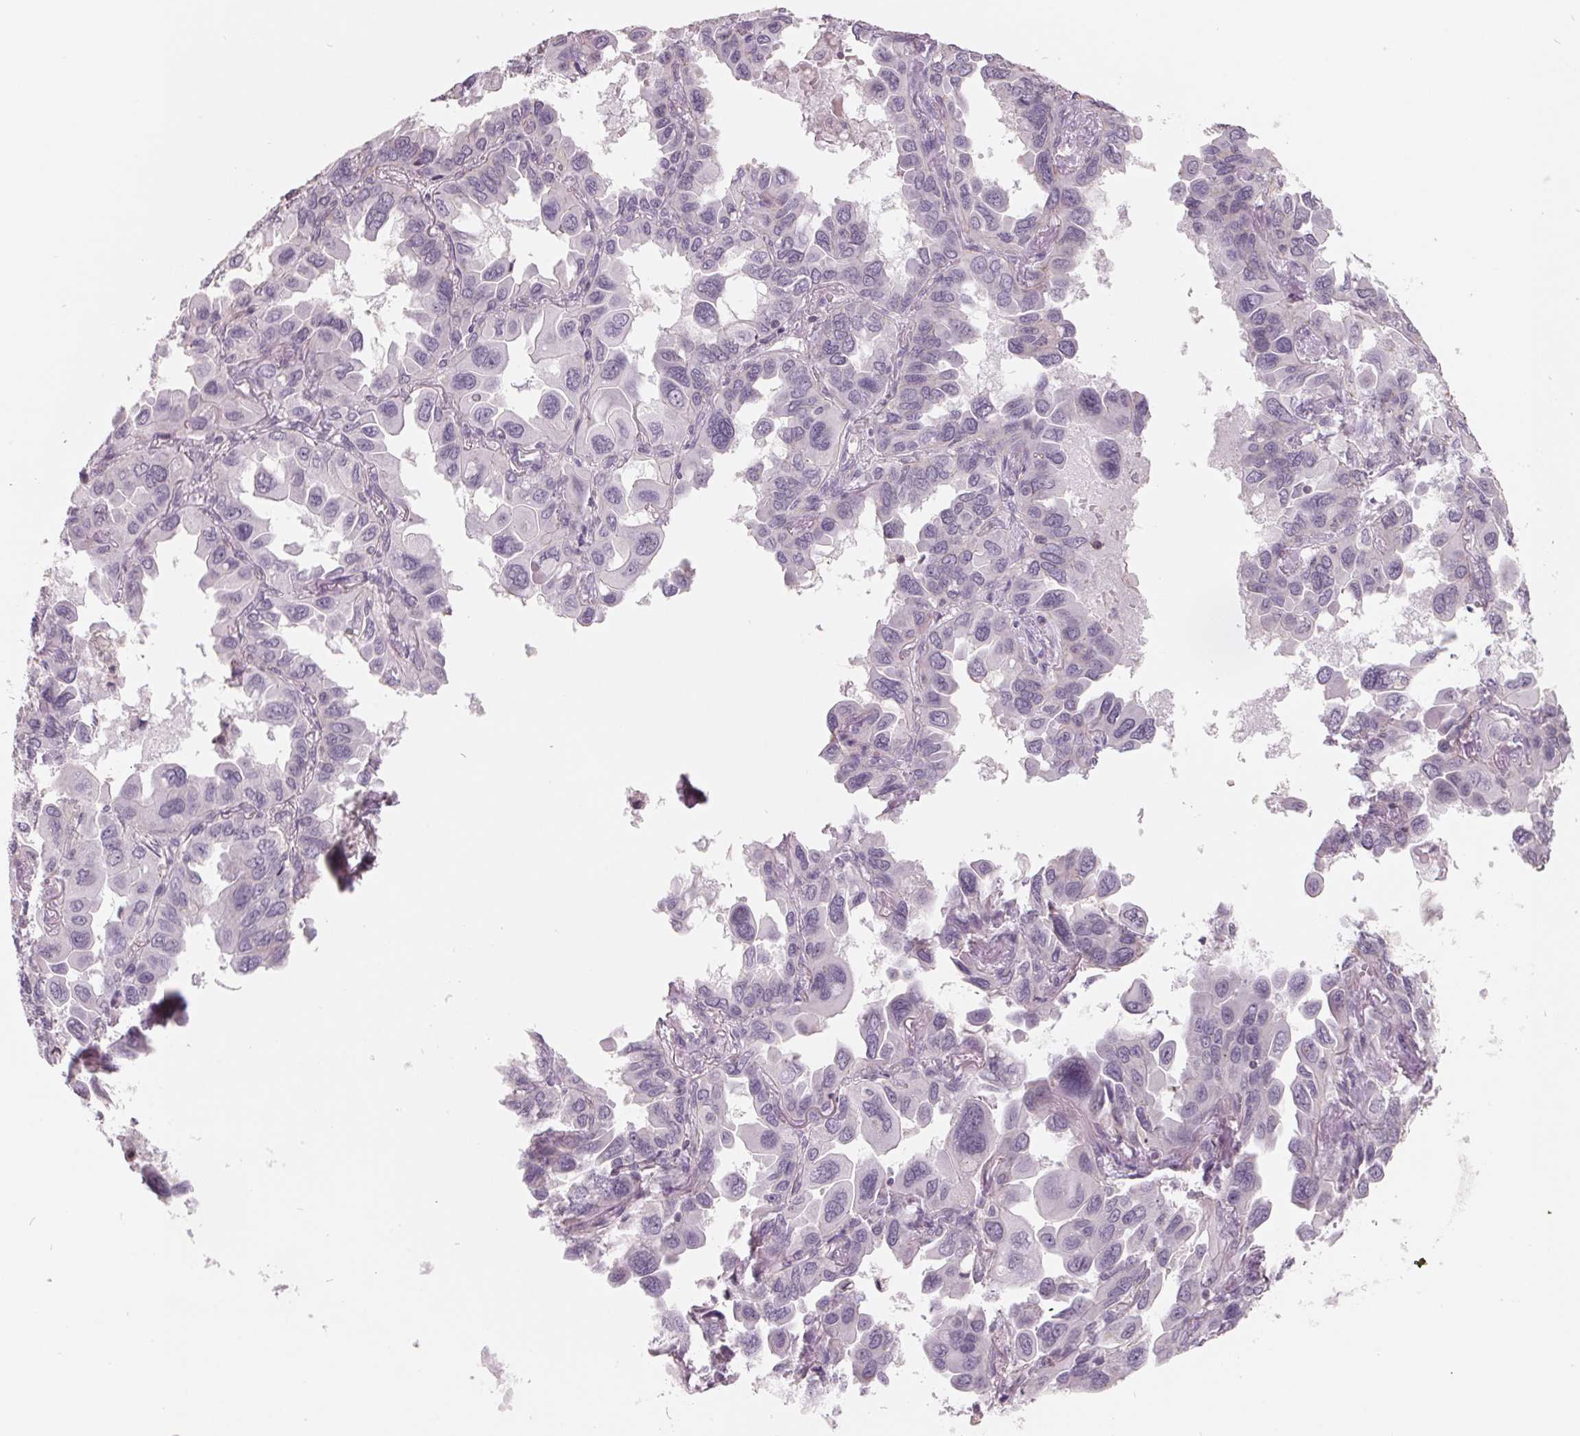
{"staining": {"intensity": "negative", "quantity": "none", "location": "none"}, "tissue": "lung cancer", "cell_type": "Tumor cells", "image_type": "cancer", "snomed": [{"axis": "morphology", "description": "Adenocarcinoma, NOS"}, {"axis": "topography", "description": "Lung"}], "caption": "This is an immunohistochemistry photomicrograph of human lung adenocarcinoma. There is no positivity in tumor cells.", "gene": "FTCD", "patient": {"sex": "male", "age": 64}}